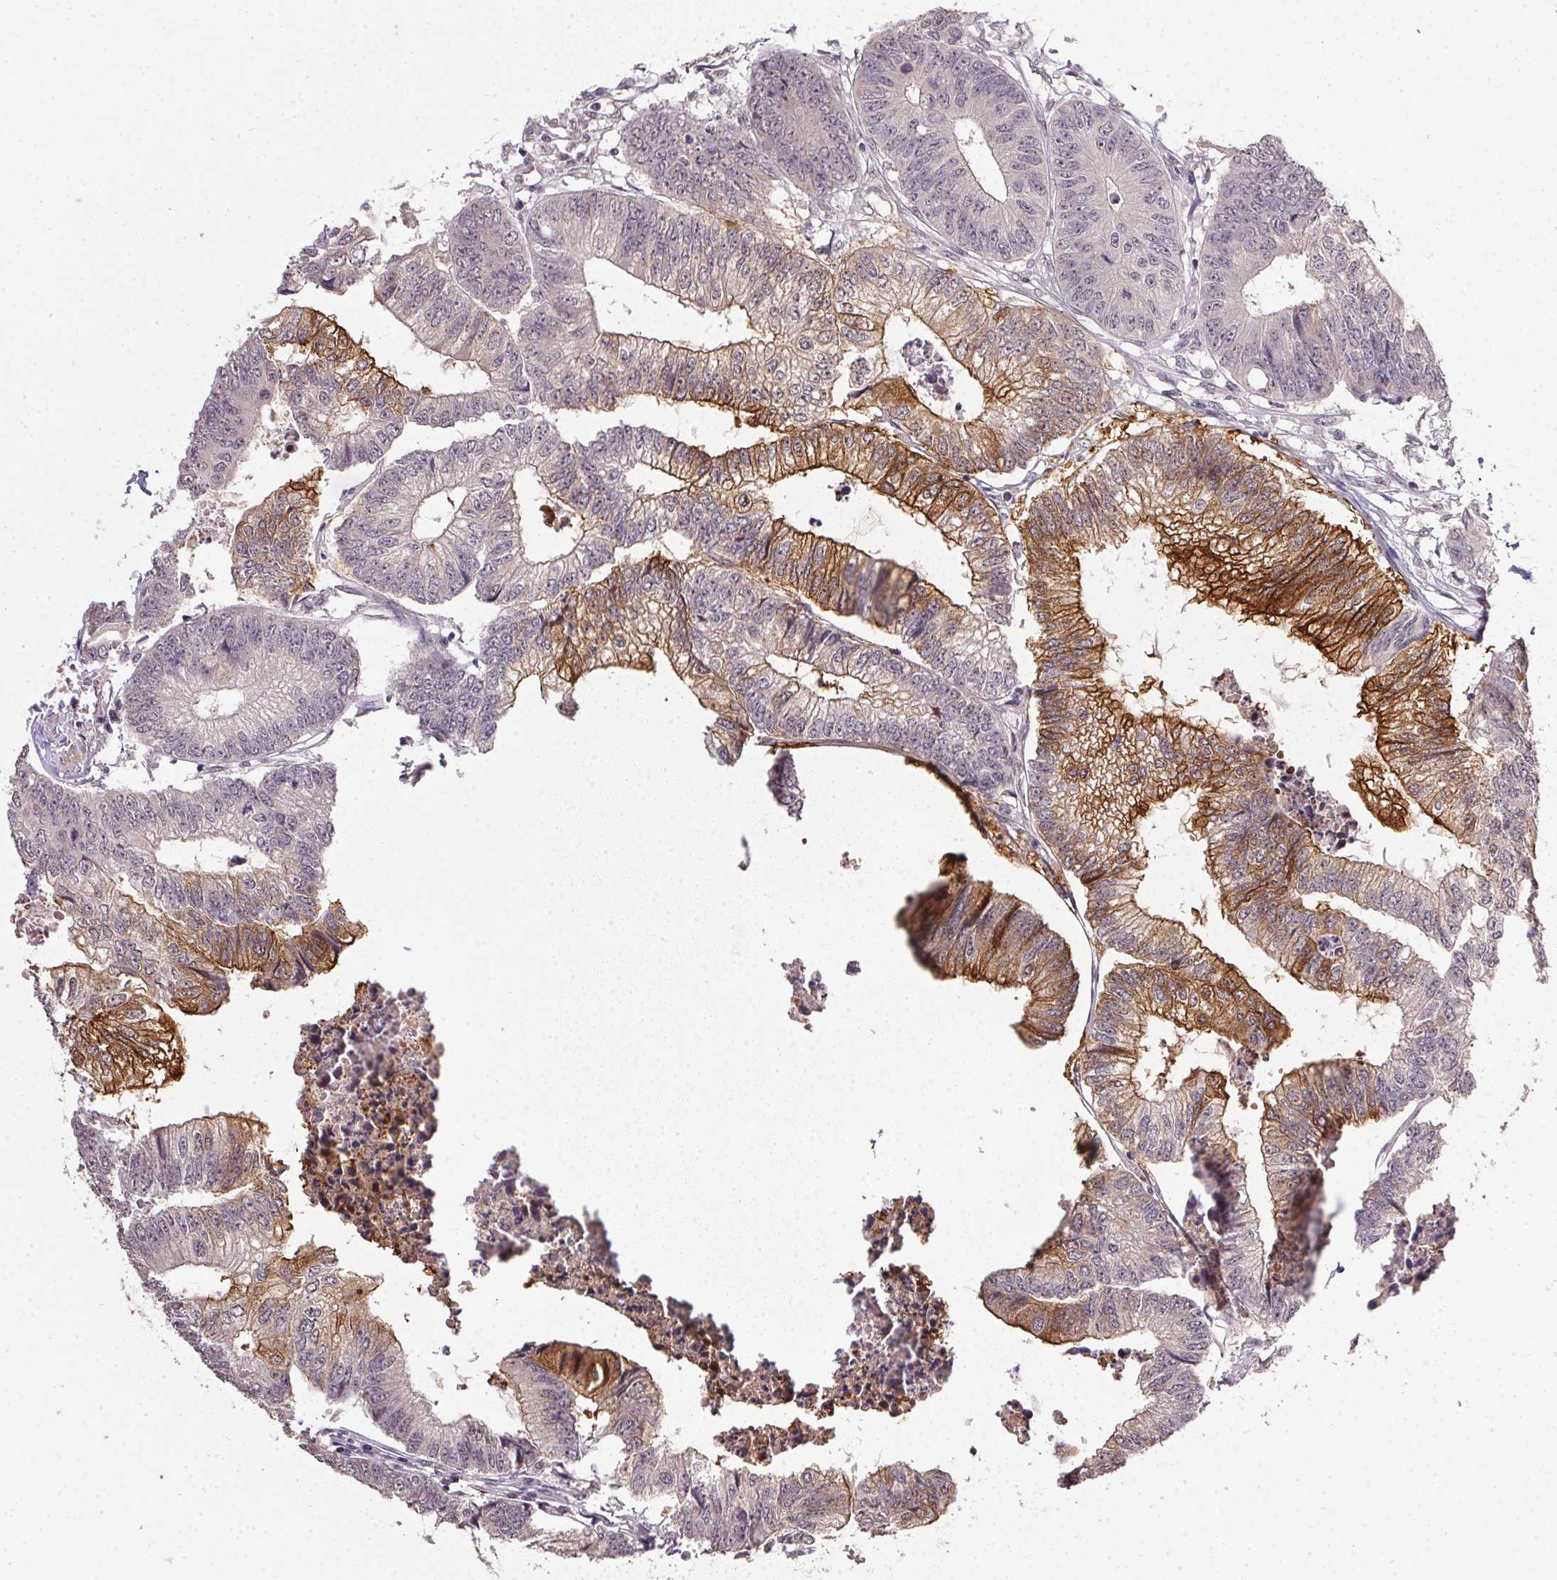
{"staining": {"intensity": "strong", "quantity": "<25%", "location": "cytoplasmic/membranous"}, "tissue": "colorectal cancer", "cell_type": "Tumor cells", "image_type": "cancer", "snomed": [{"axis": "morphology", "description": "Adenocarcinoma, NOS"}, {"axis": "topography", "description": "Rectum"}], "caption": "Protein staining of colorectal cancer (adenocarcinoma) tissue demonstrates strong cytoplasmic/membranous staining in about <25% of tumor cells.", "gene": "PPP4R4", "patient": {"sex": "male", "age": 63}}